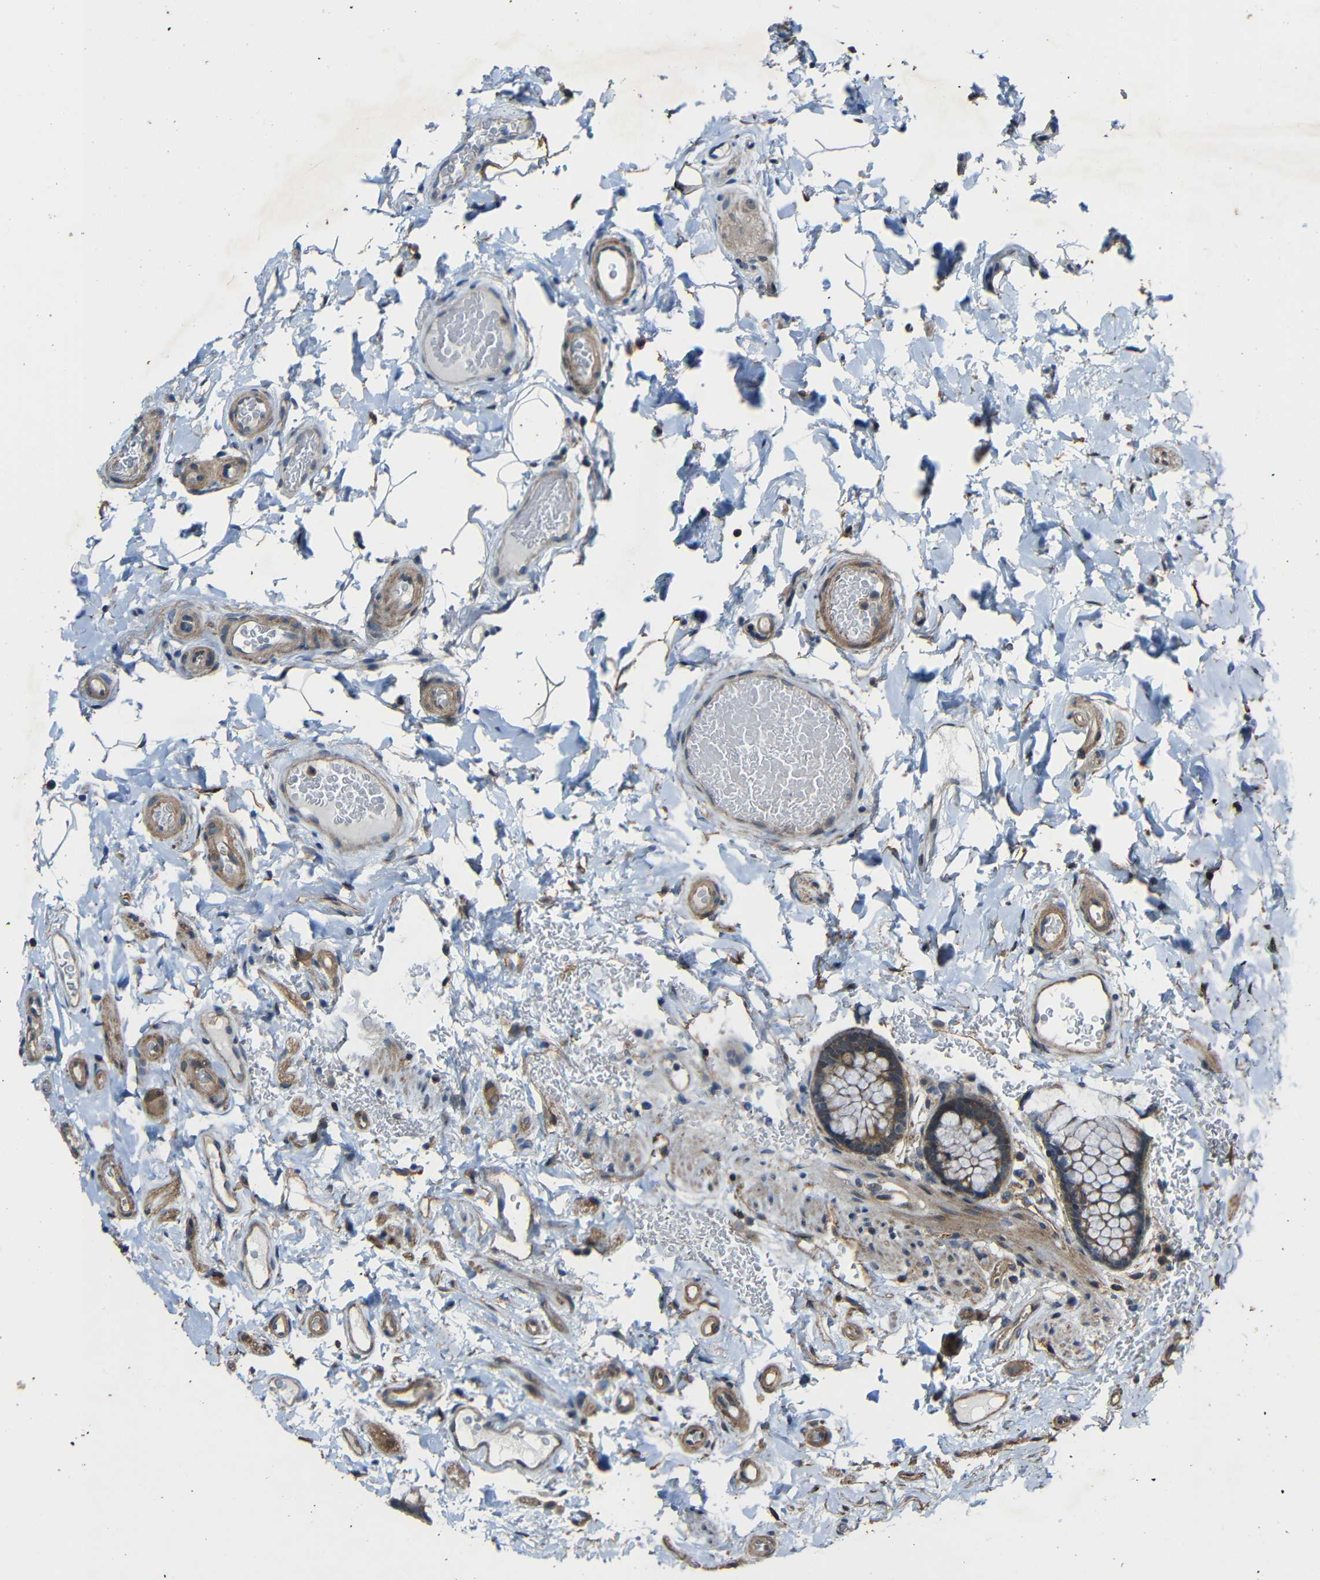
{"staining": {"intensity": "moderate", "quantity": ">75%", "location": "cytoplasmic/membranous"}, "tissue": "colon", "cell_type": "Endothelial cells", "image_type": "normal", "snomed": [{"axis": "morphology", "description": "Normal tissue, NOS"}, {"axis": "topography", "description": "Colon"}], "caption": "This histopathology image exhibits normal colon stained with immunohistochemistry (IHC) to label a protein in brown. The cytoplasmic/membranous of endothelial cells show moderate positivity for the protein. Nuclei are counter-stained blue.", "gene": "CHST9", "patient": {"sex": "female", "age": 80}}